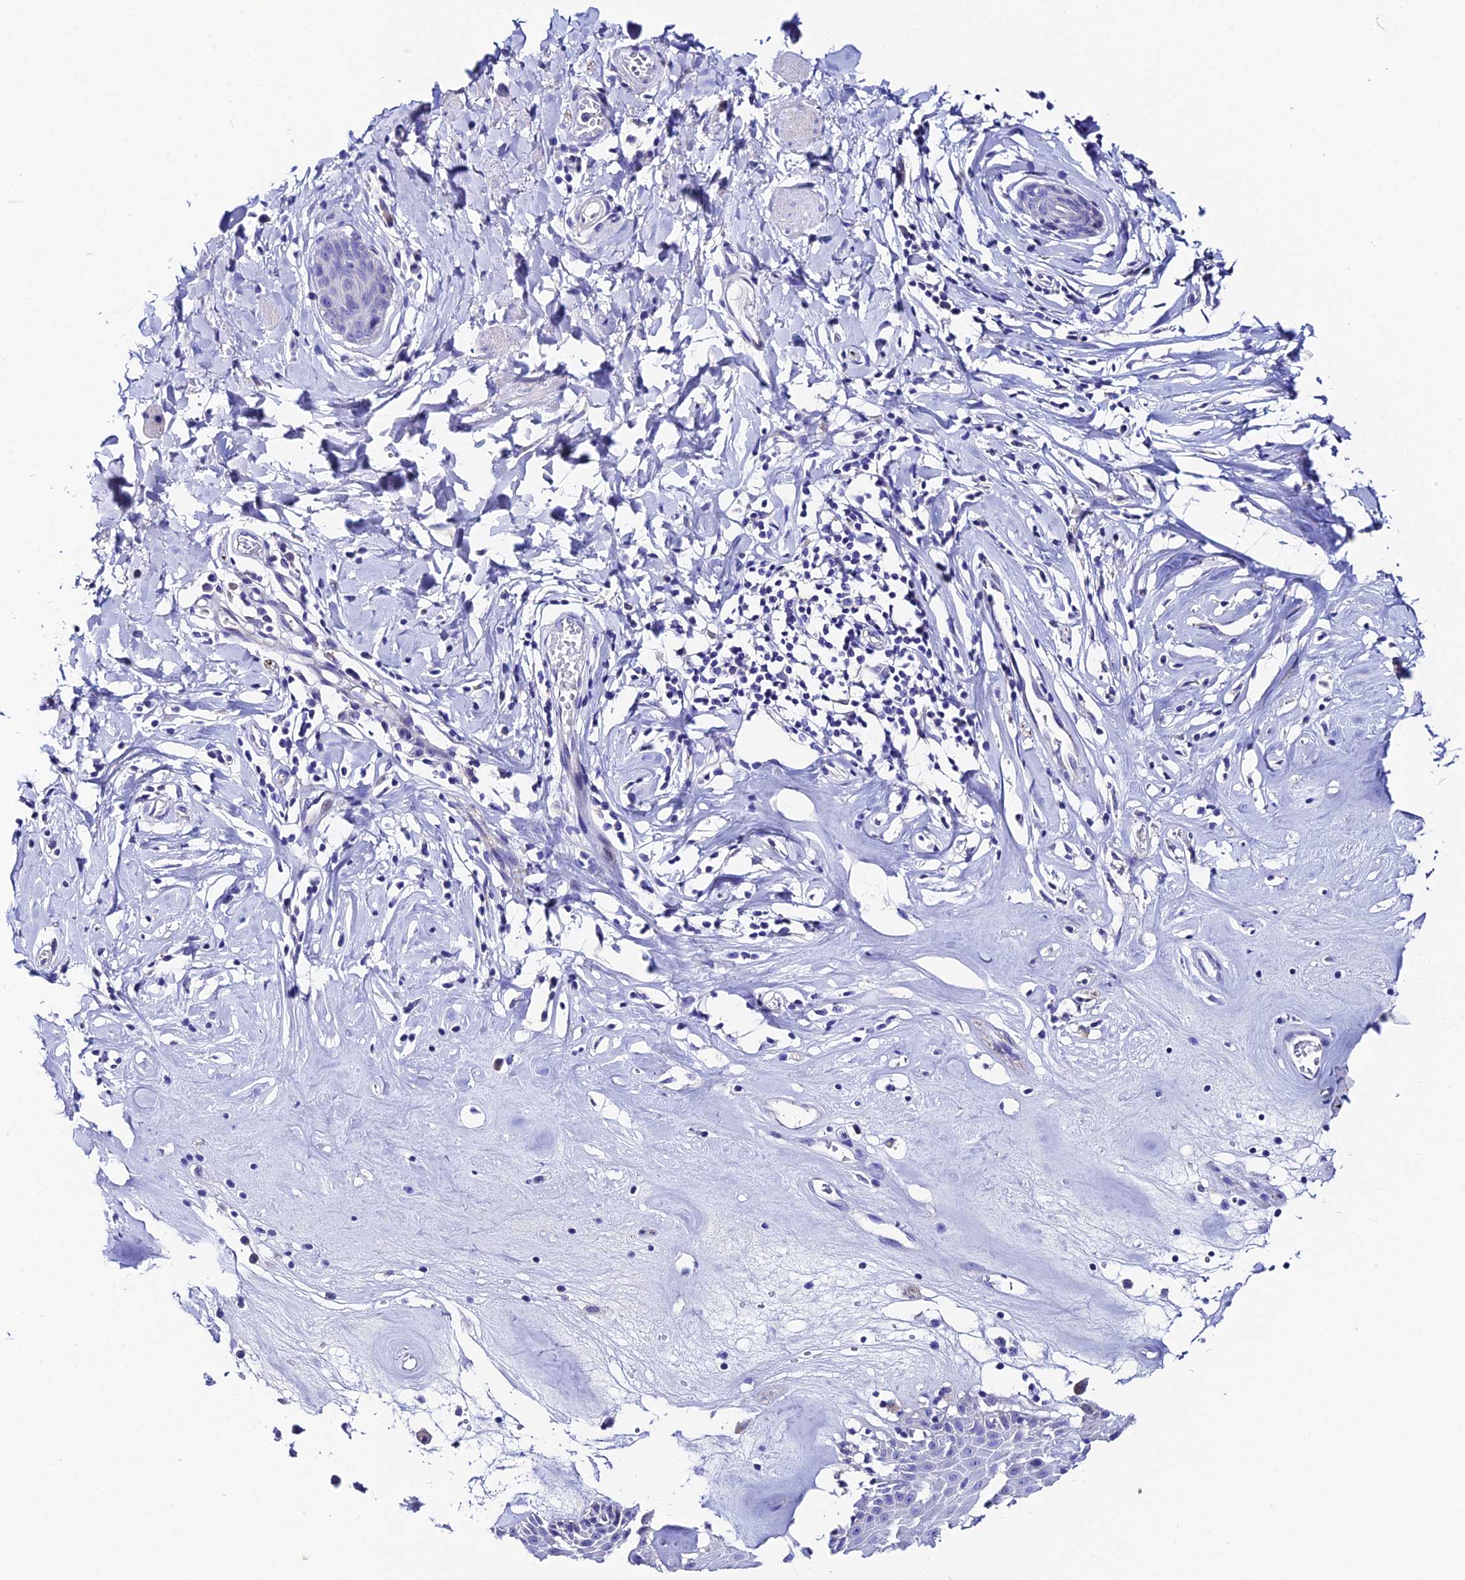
{"staining": {"intensity": "negative", "quantity": "none", "location": "none"}, "tissue": "skin", "cell_type": "Epidermal cells", "image_type": "normal", "snomed": [{"axis": "morphology", "description": "Normal tissue, NOS"}, {"axis": "morphology", "description": "Inflammation, NOS"}, {"axis": "topography", "description": "Vulva"}], "caption": "Immunohistochemistry photomicrograph of benign skin stained for a protein (brown), which demonstrates no staining in epidermal cells.", "gene": "CEP41", "patient": {"sex": "female", "age": 84}}